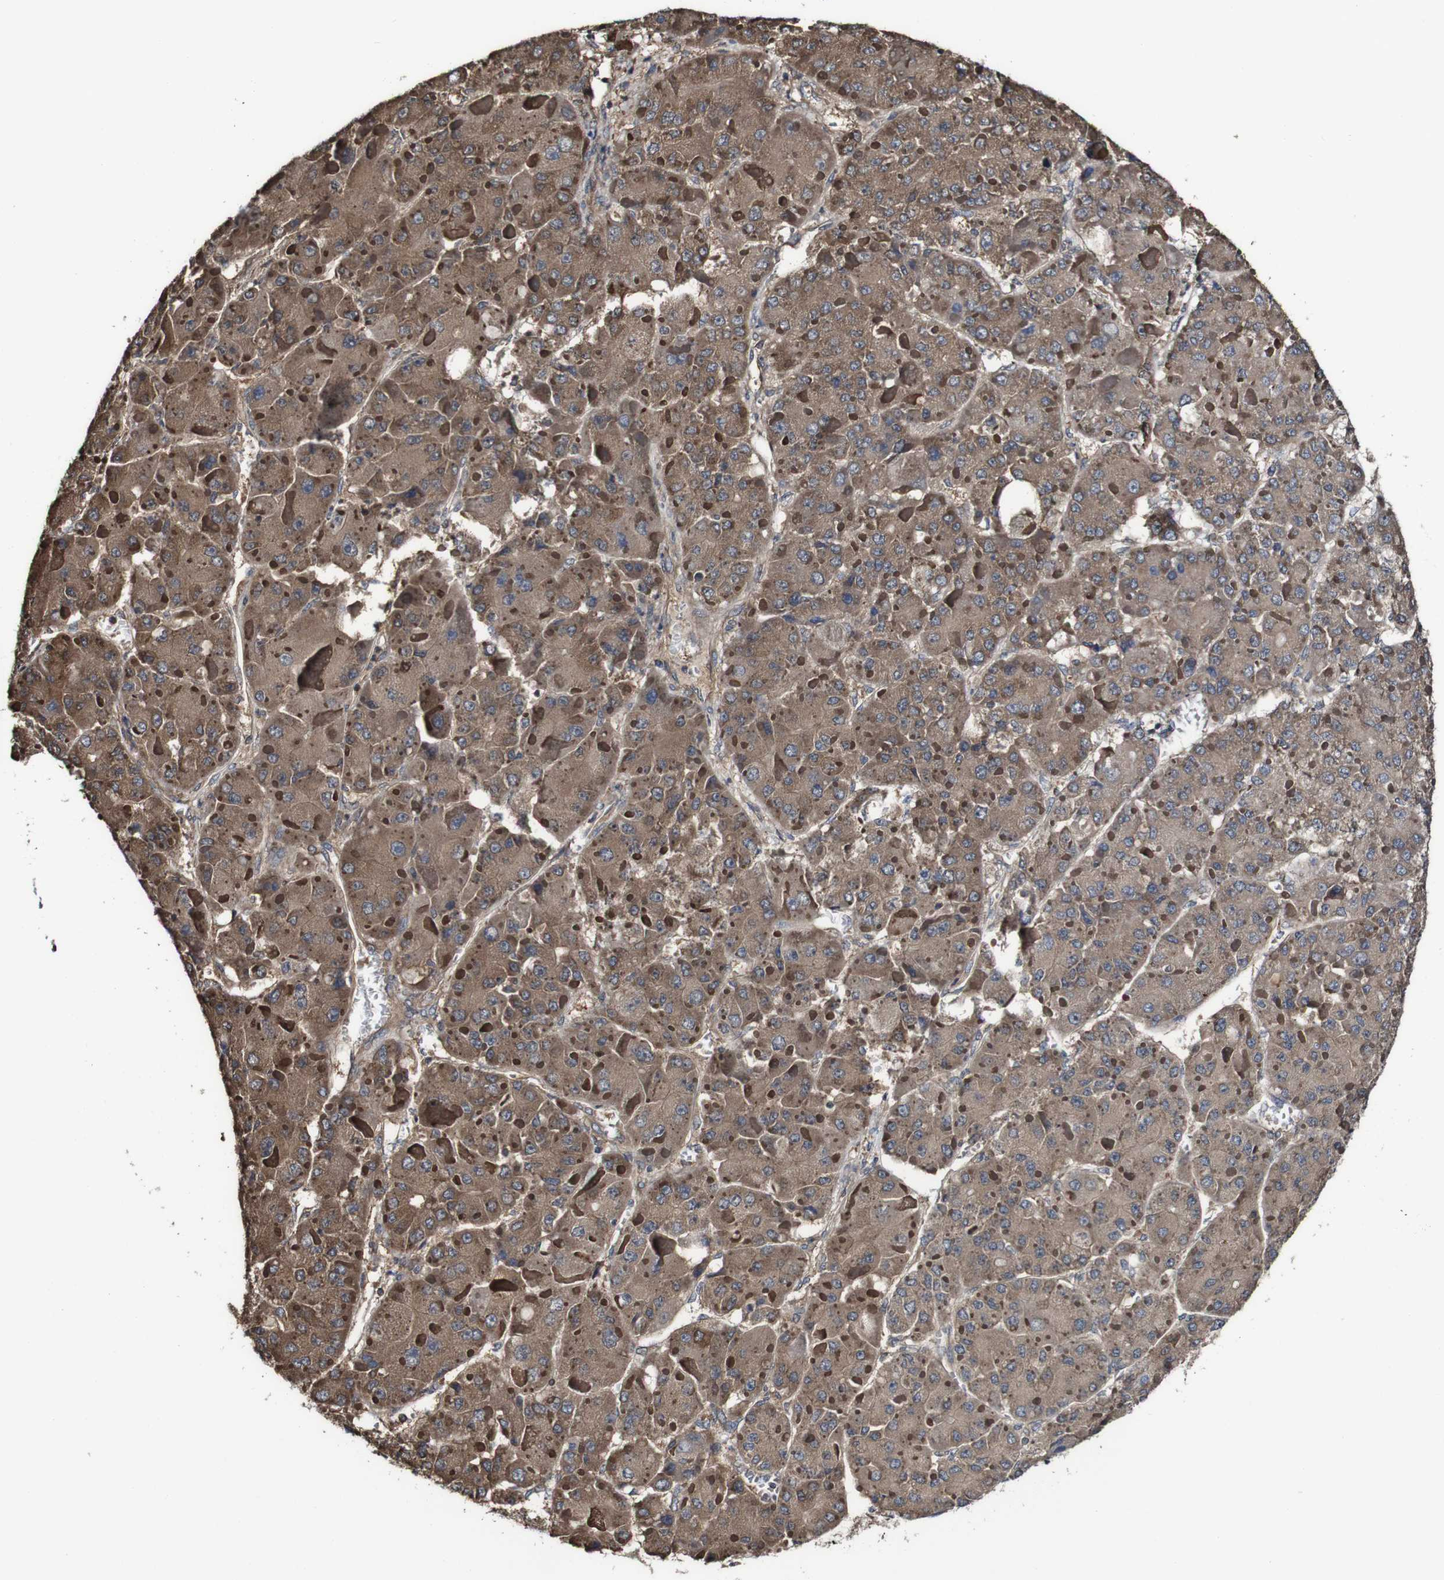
{"staining": {"intensity": "moderate", "quantity": ">75%", "location": "cytoplasmic/membranous"}, "tissue": "liver cancer", "cell_type": "Tumor cells", "image_type": "cancer", "snomed": [{"axis": "morphology", "description": "Carcinoma, Hepatocellular, NOS"}, {"axis": "topography", "description": "Liver"}], "caption": "Tumor cells reveal medium levels of moderate cytoplasmic/membranous positivity in about >75% of cells in human liver cancer. (DAB = brown stain, brightfield microscopy at high magnification).", "gene": "PTPRR", "patient": {"sex": "female", "age": 73}}